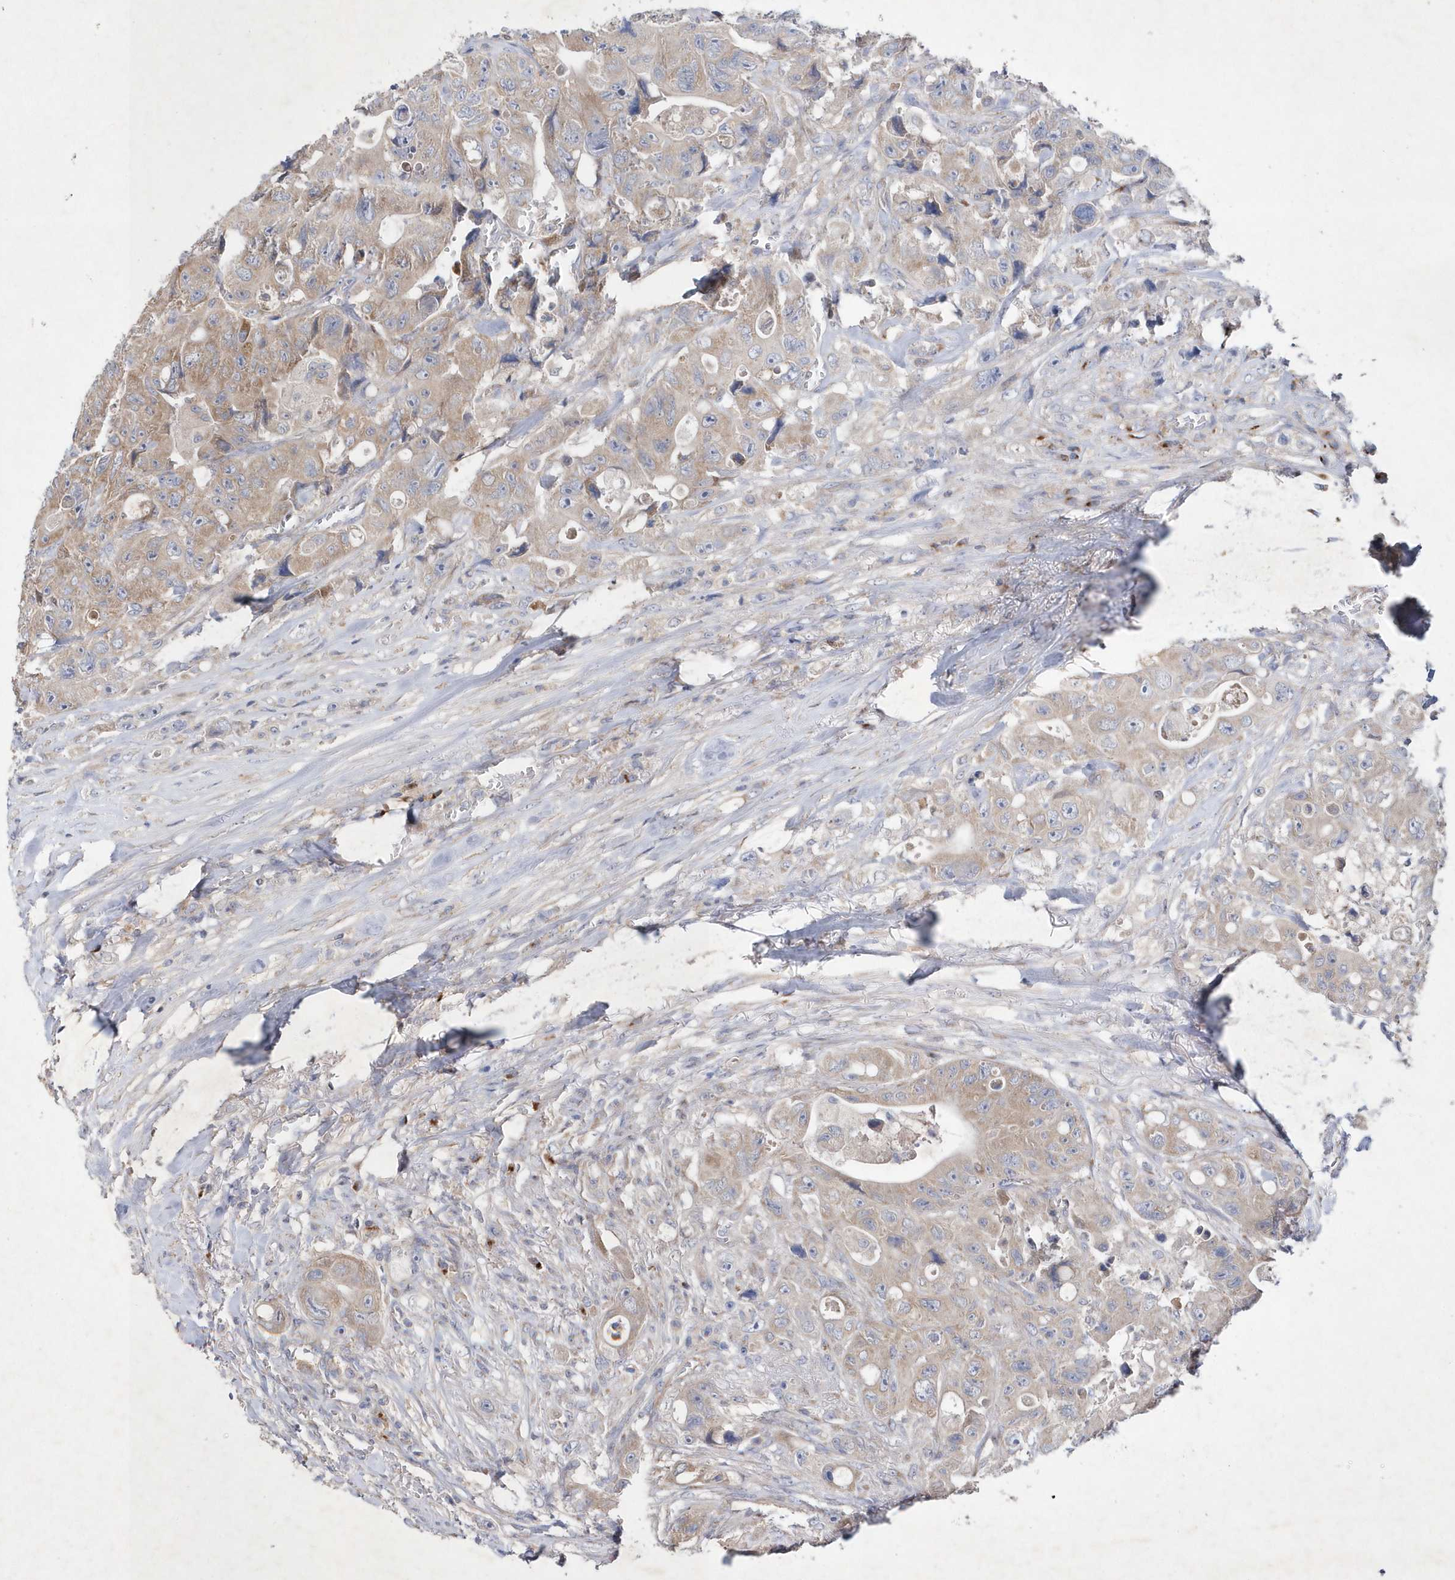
{"staining": {"intensity": "weak", "quantity": "25%-75%", "location": "cytoplasmic/membranous"}, "tissue": "colorectal cancer", "cell_type": "Tumor cells", "image_type": "cancer", "snomed": [{"axis": "morphology", "description": "Adenocarcinoma, NOS"}, {"axis": "topography", "description": "Colon"}], "caption": "Colorectal cancer stained with DAB (3,3'-diaminobenzidine) immunohistochemistry reveals low levels of weak cytoplasmic/membranous staining in approximately 25%-75% of tumor cells. The staining was performed using DAB, with brown indicating positive protein expression. Nuclei are stained blue with hematoxylin.", "gene": "METTL8", "patient": {"sex": "female", "age": 46}}